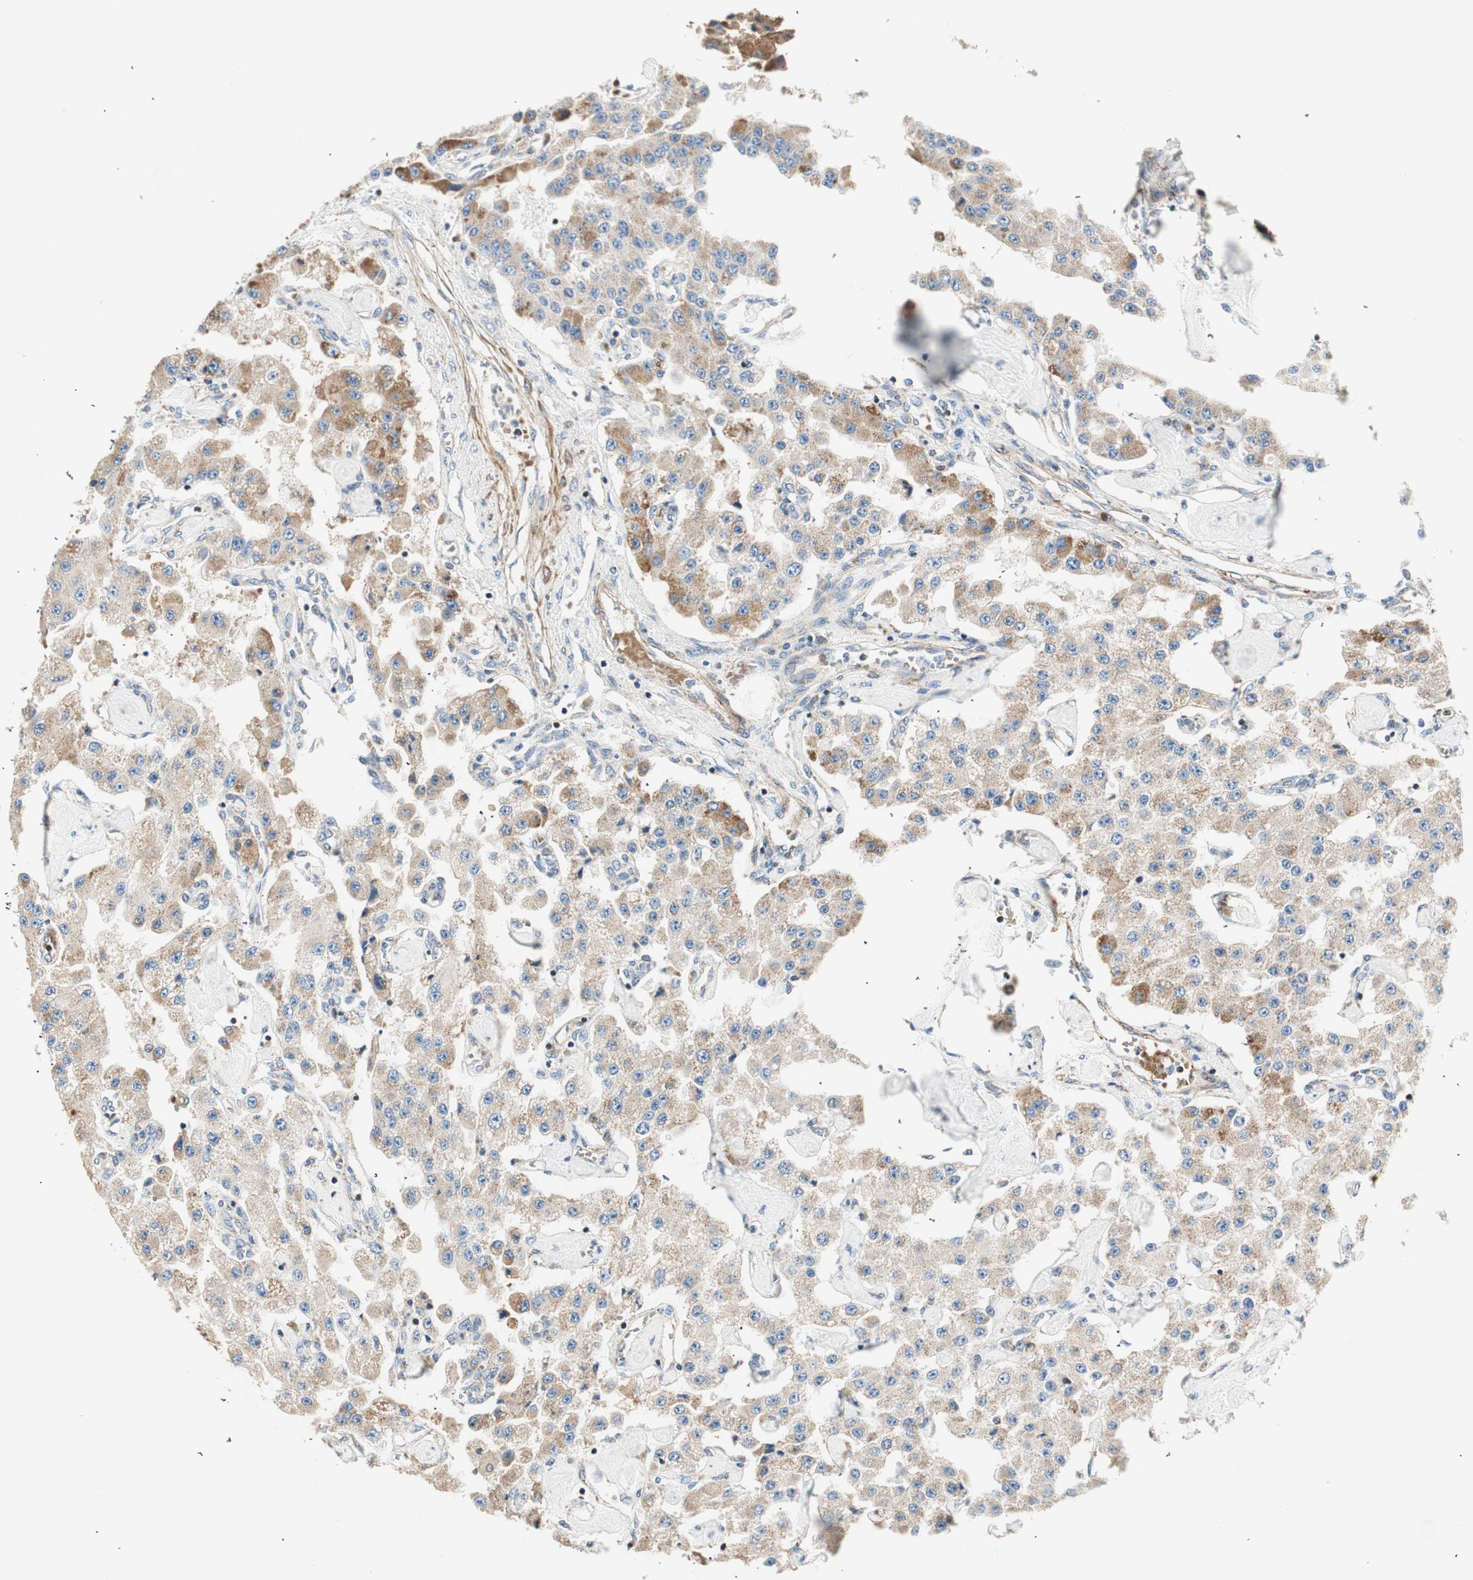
{"staining": {"intensity": "weak", "quantity": ">75%", "location": "cytoplasmic/membranous"}, "tissue": "carcinoid", "cell_type": "Tumor cells", "image_type": "cancer", "snomed": [{"axis": "morphology", "description": "Carcinoid, malignant, NOS"}, {"axis": "topography", "description": "Pancreas"}], "caption": "Malignant carcinoid was stained to show a protein in brown. There is low levels of weak cytoplasmic/membranous positivity in about >75% of tumor cells.", "gene": "RORB", "patient": {"sex": "male", "age": 41}}